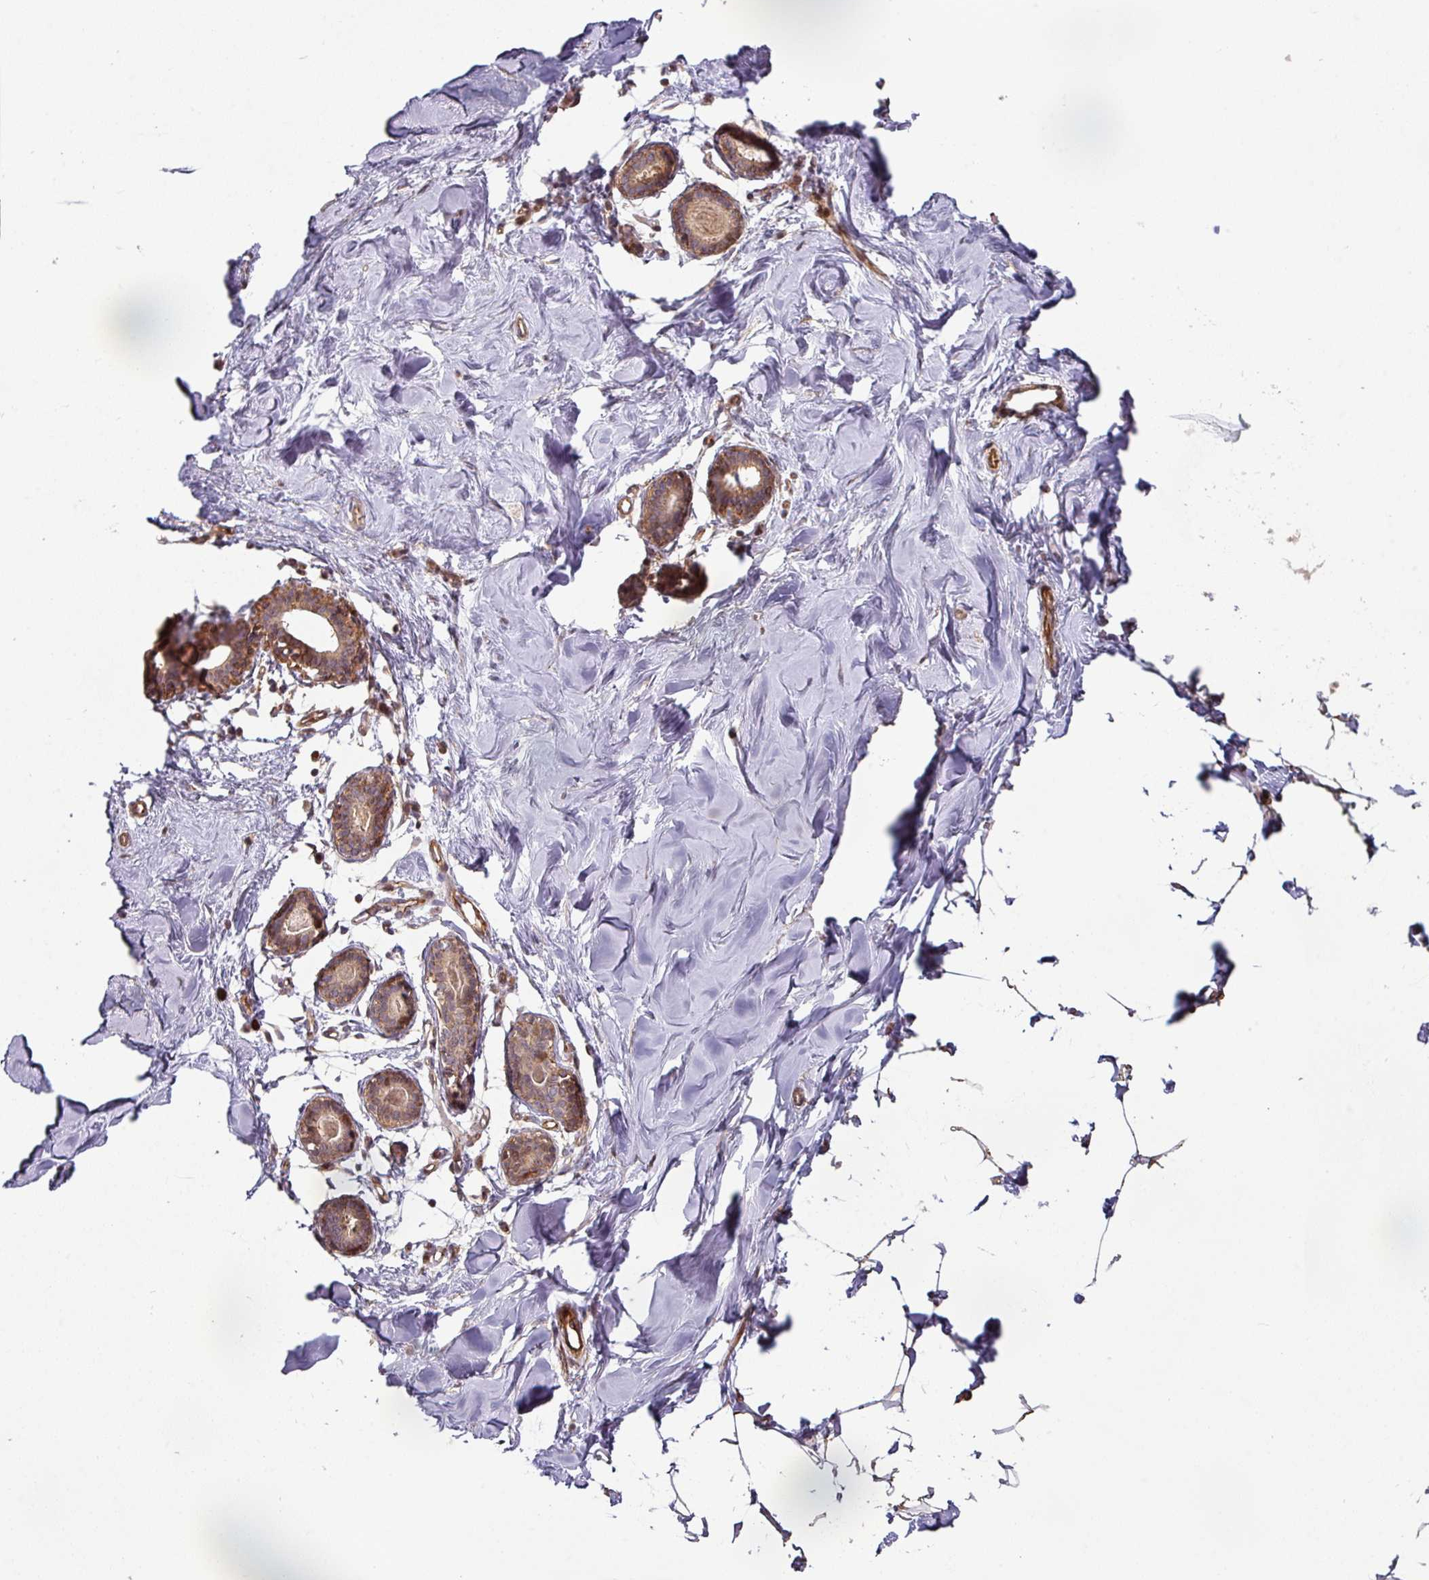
{"staining": {"intensity": "strong", "quantity": "<25%", "location": "cytoplasmic/membranous"}, "tissue": "breast", "cell_type": "Adipocytes", "image_type": "normal", "snomed": [{"axis": "morphology", "description": "Normal tissue, NOS"}, {"axis": "topography", "description": "Breast"}], "caption": "This histopathology image demonstrates immunohistochemistry staining of unremarkable human breast, with medium strong cytoplasmic/membranous staining in approximately <25% of adipocytes.", "gene": "CASP2", "patient": {"sex": "female", "age": 23}}